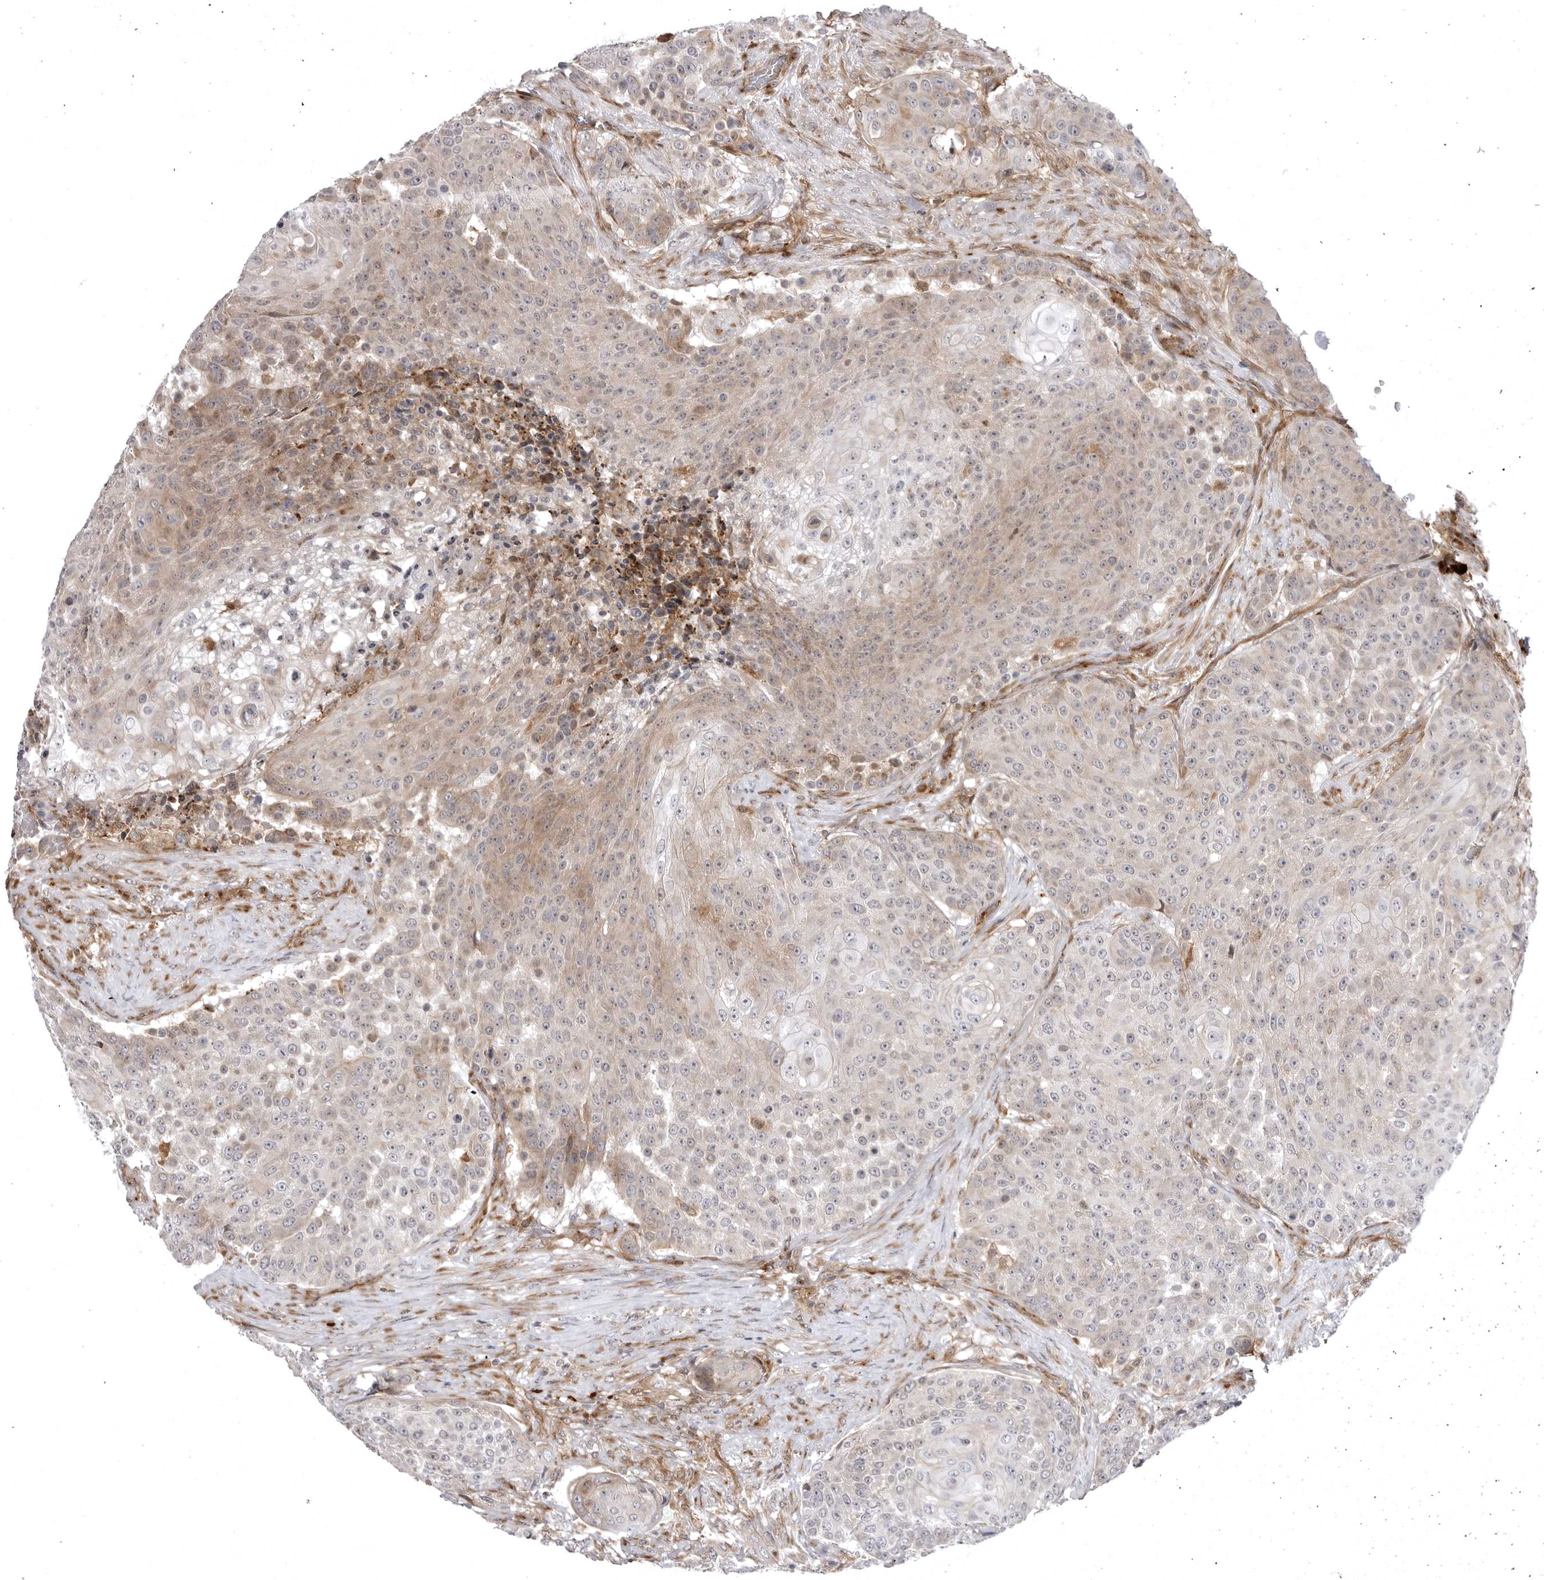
{"staining": {"intensity": "weak", "quantity": "25%-75%", "location": "cytoplasmic/membranous"}, "tissue": "urothelial cancer", "cell_type": "Tumor cells", "image_type": "cancer", "snomed": [{"axis": "morphology", "description": "Urothelial carcinoma, High grade"}, {"axis": "topography", "description": "Urinary bladder"}], "caption": "Immunohistochemistry (DAB (3,3'-diaminobenzidine)) staining of human urothelial carcinoma (high-grade) reveals weak cytoplasmic/membranous protein staining in about 25%-75% of tumor cells.", "gene": "ARL5A", "patient": {"sex": "female", "age": 63}}